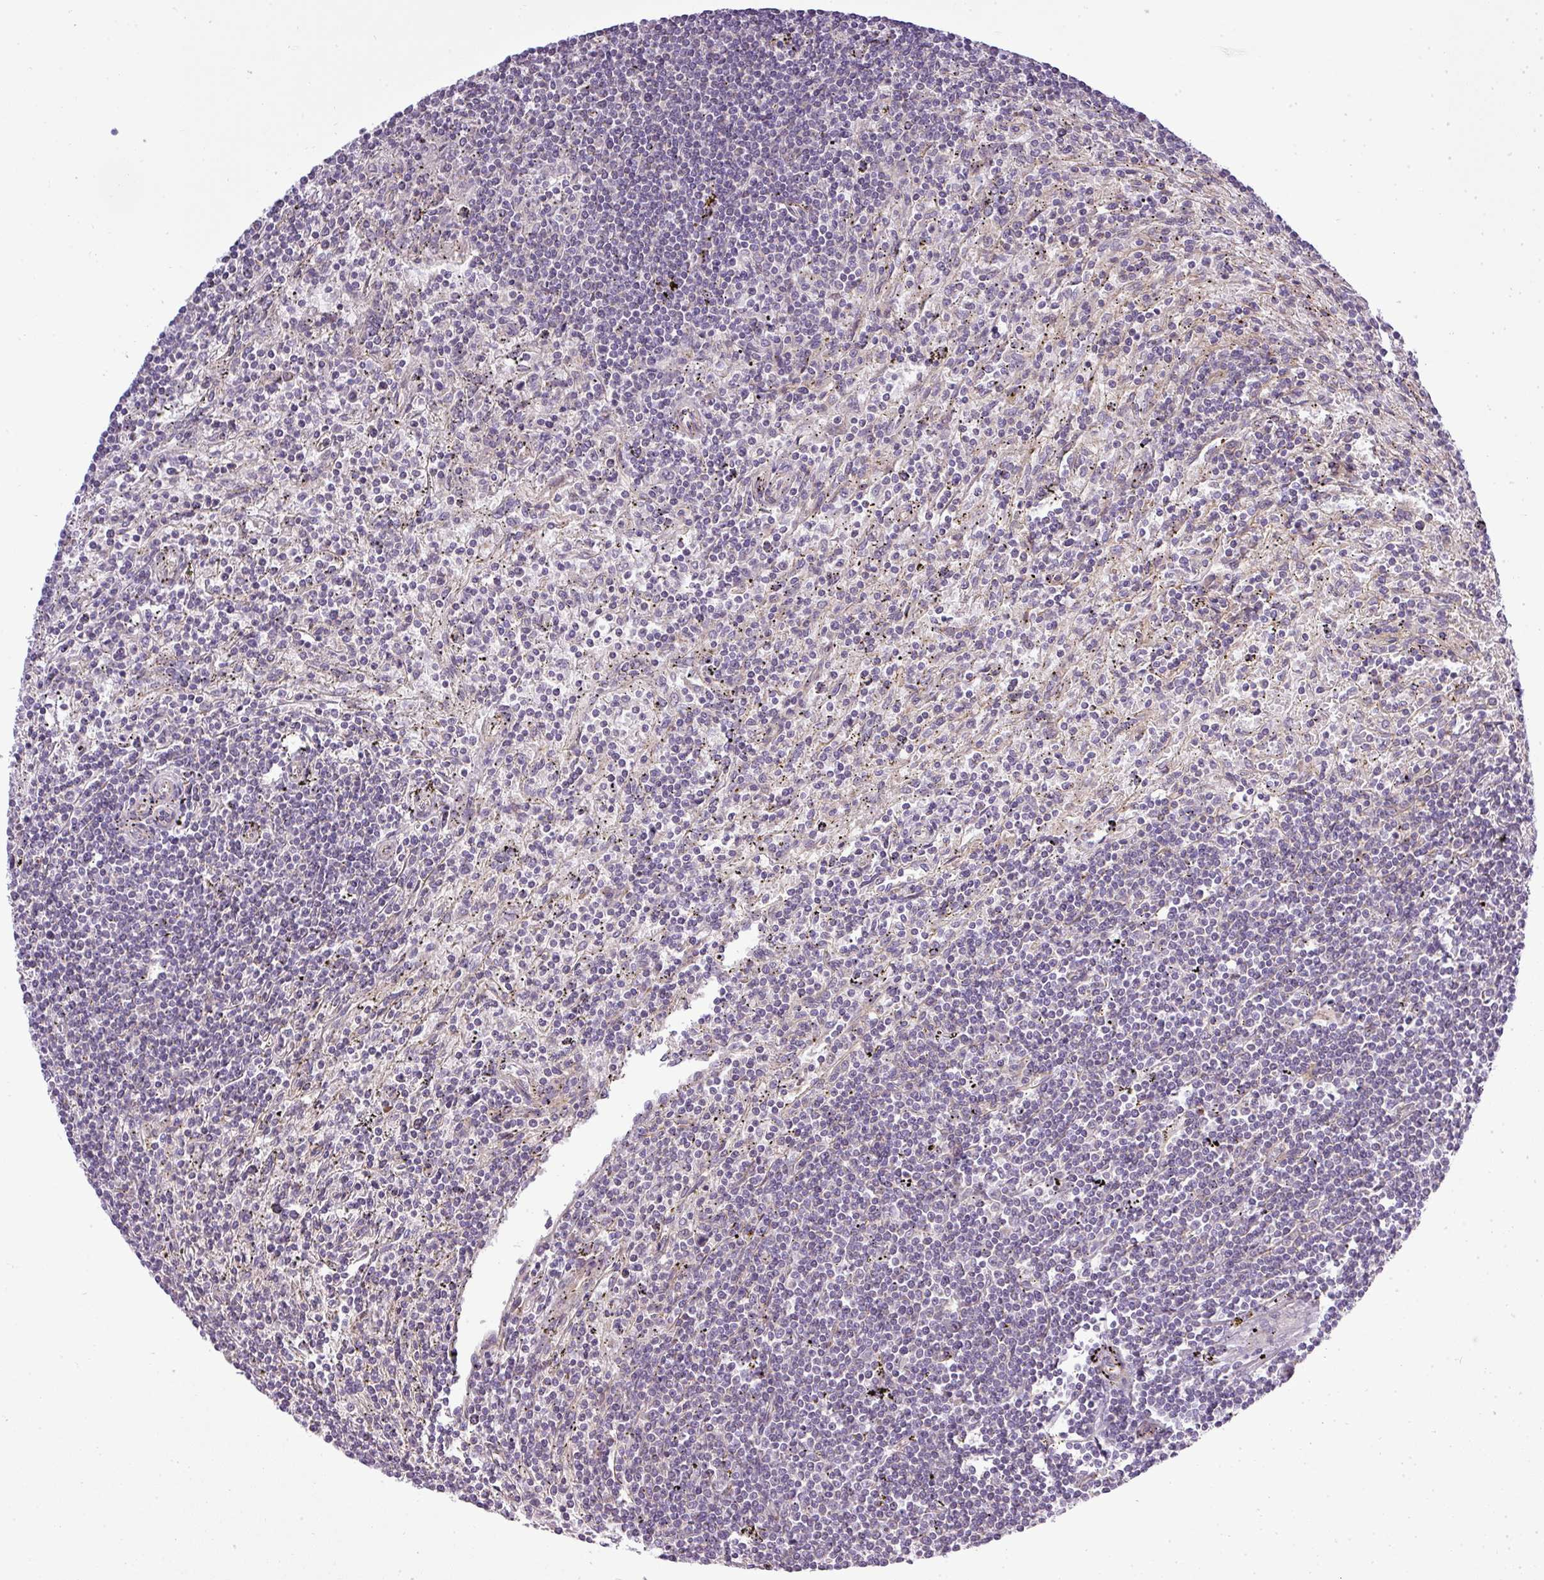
{"staining": {"intensity": "negative", "quantity": "none", "location": "none"}, "tissue": "lymphoma", "cell_type": "Tumor cells", "image_type": "cancer", "snomed": [{"axis": "morphology", "description": "Malignant lymphoma, non-Hodgkin's type, Low grade"}, {"axis": "topography", "description": "Spleen"}], "caption": "Tumor cells are negative for brown protein staining in lymphoma. The staining is performed using DAB brown chromogen with nuclei counter-stained in using hematoxylin.", "gene": "ZDHHC1", "patient": {"sex": "male", "age": 76}}